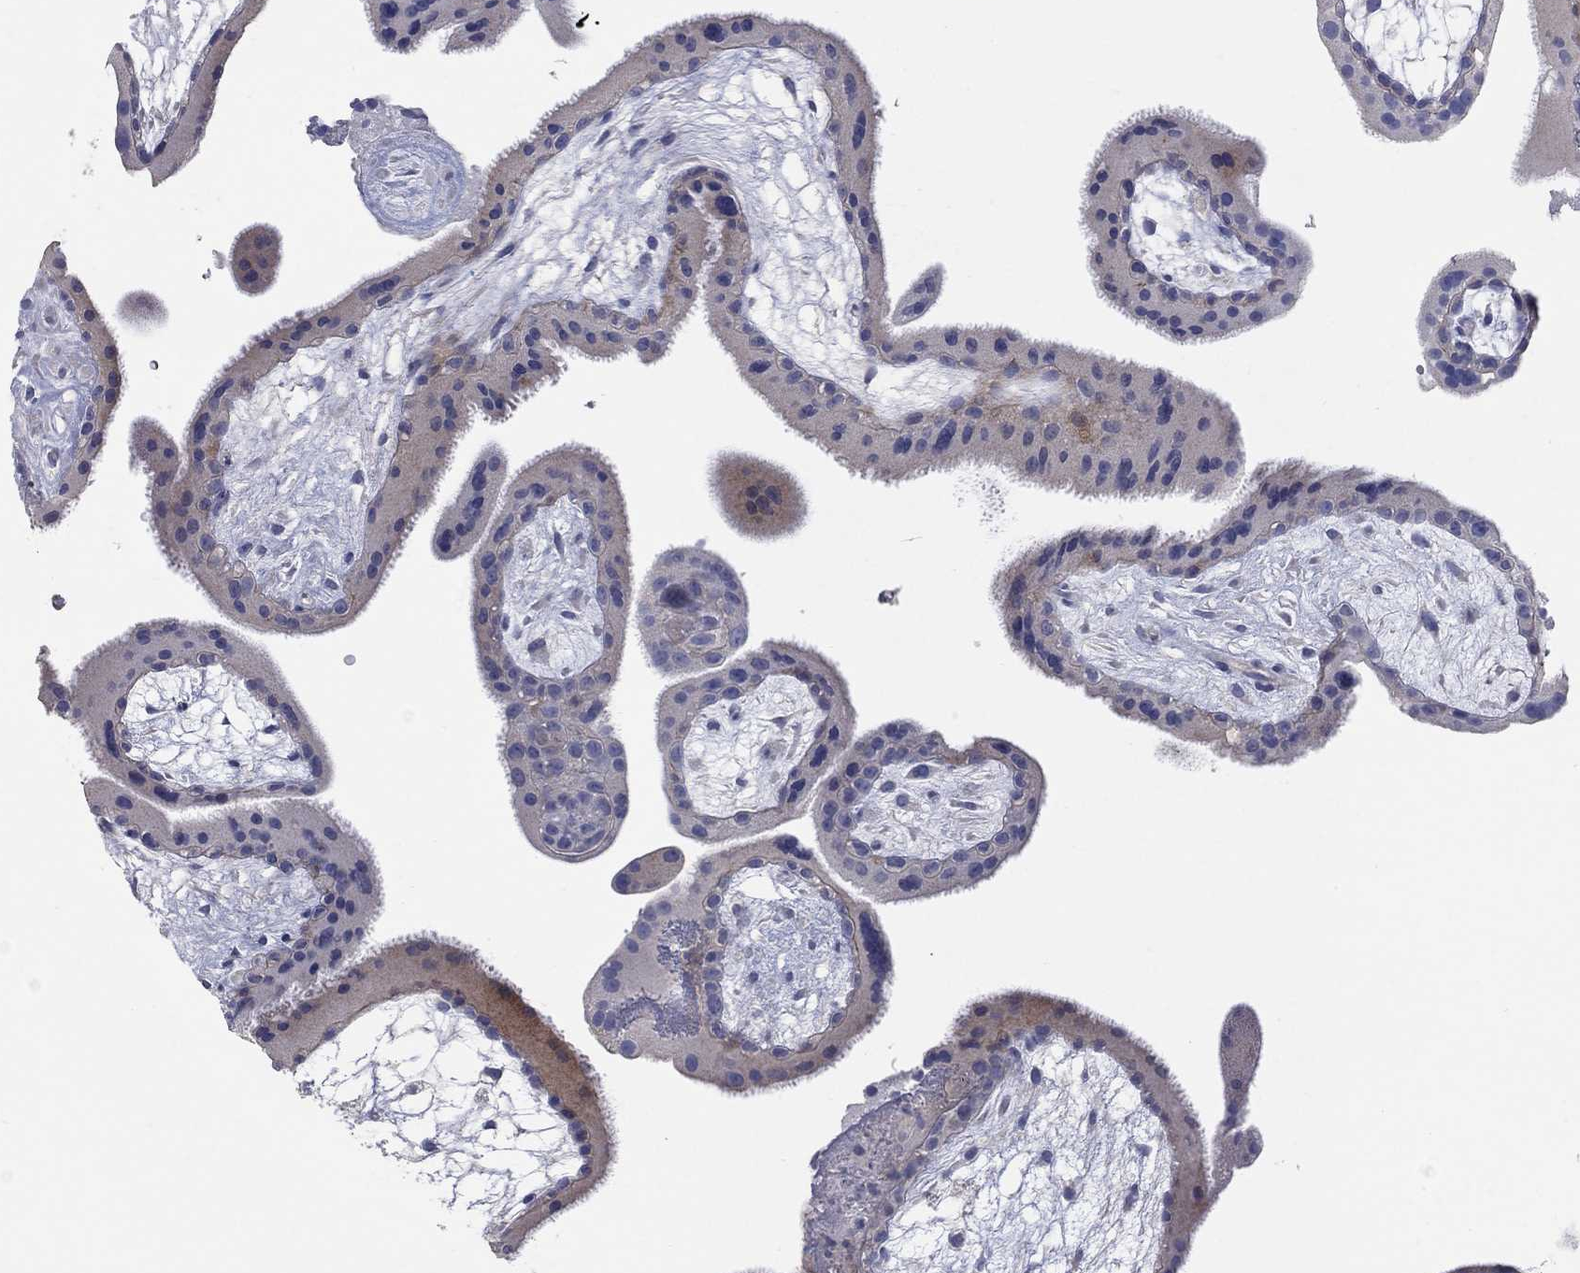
{"staining": {"intensity": "negative", "quantity": "none", "location": "none"}, "tissue": "placenta", "cell_type": "Decidual cells", "image_type": "normal", "snomed": [{"axis": "morphology", "description": "Normal tissue, NOS"}, {"axis": "topography", "description": "Placenta"}], "caption": "This is an immunohistochemistry (IHC) histopathology image of unremarkable human placenta. There is no expression in decidual cells.", "gene": "TMEM249", "patient": {"sex": "female", "age": 19}}